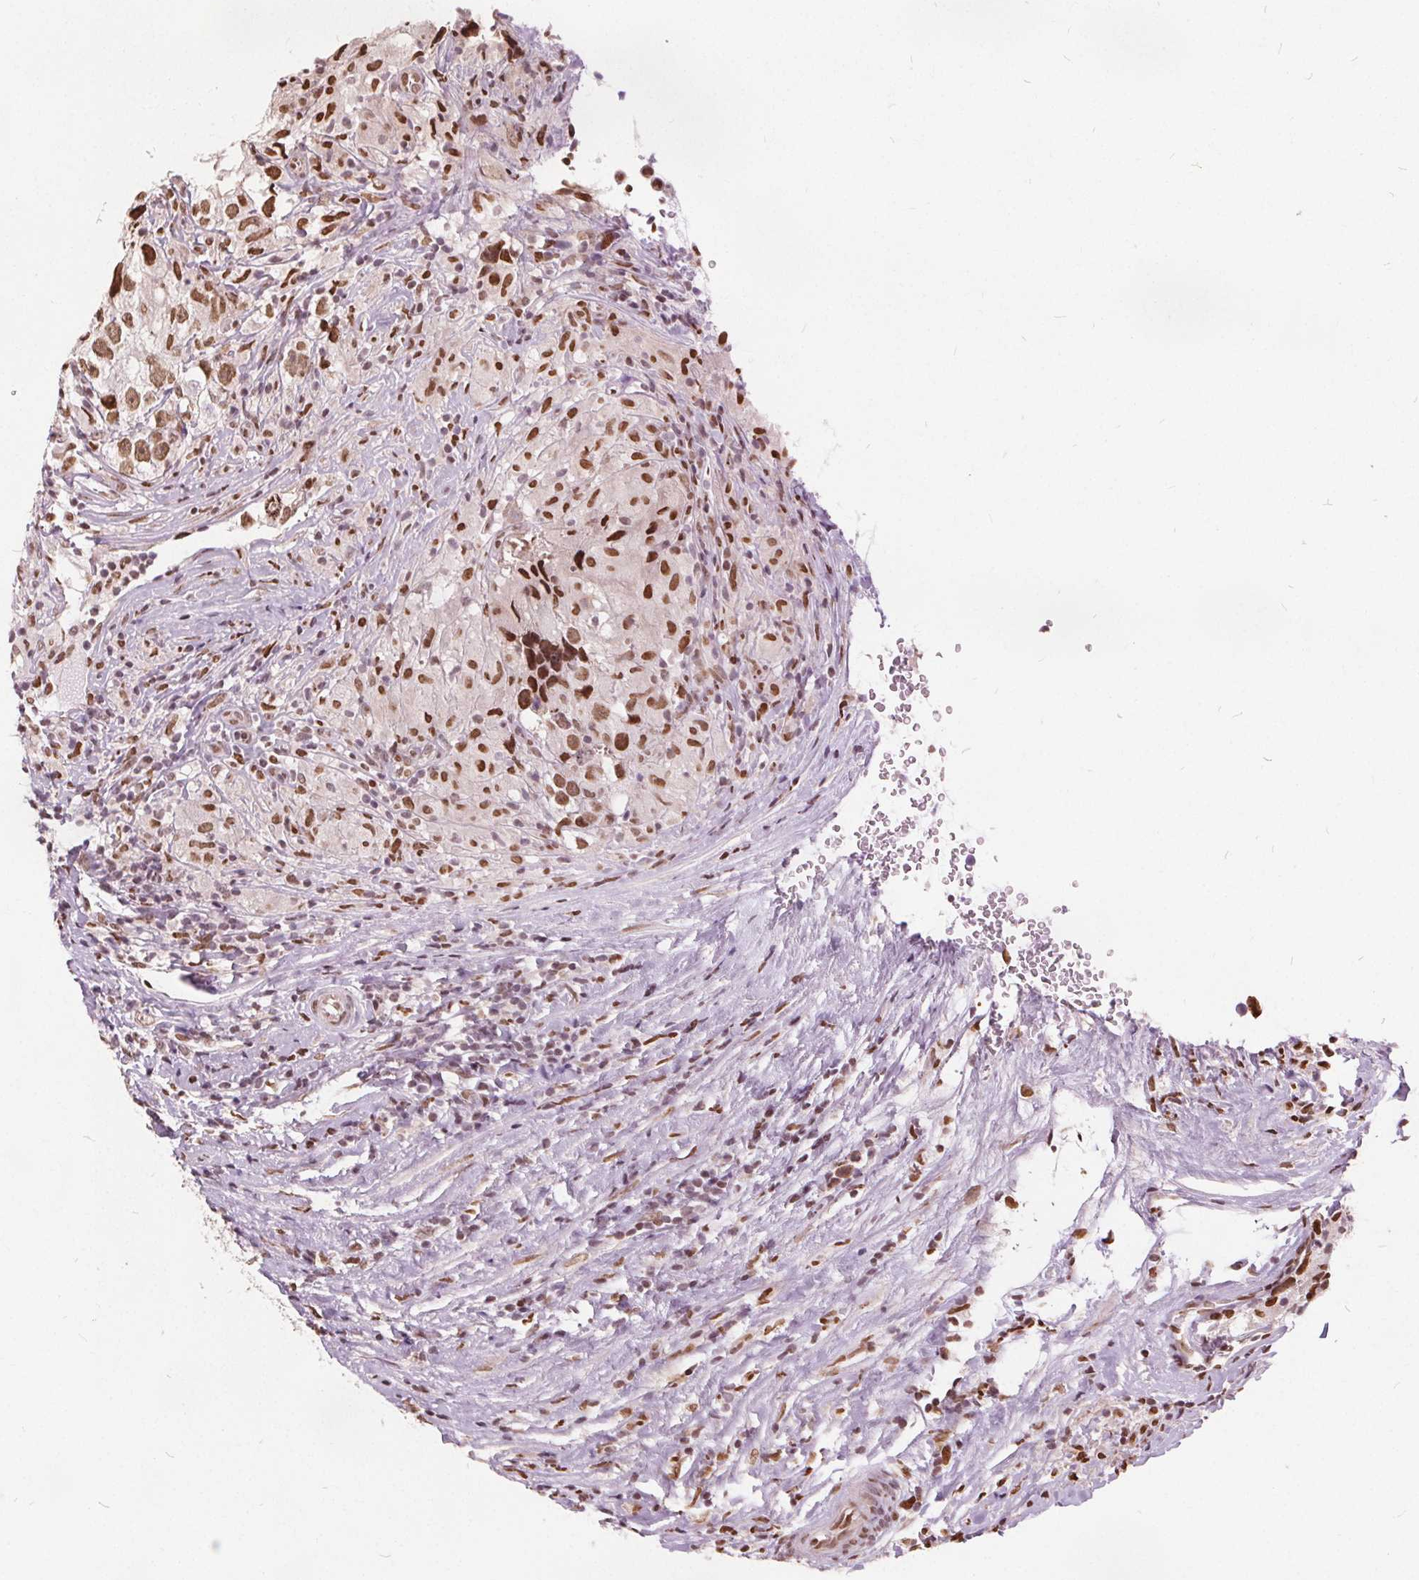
{"staining": {"intensity": "moderate", "quantity": ">75%", "location": "nuclear"}, "tissue": "testis cancer", "cell_type": "Tumor cells", "image_type": "cancer", "snomed": [{"axis": "morphology", "description": "Seminoma, NOS"}, {"axis": "topography", "description": "Testis"}], "caption": "Immunohistochemical staining of testis cancer (seminoma) reveals moderate nuclear protein positivity in approximately >75% of tumor cells. Using DAB (3,3'-diaminobenzidine) (brown) and hematoxylin (blue) stains, captured at high magnification using brightfield microscopy.", "gene": "ISLR2", "patient": {"sex": "male", "age": 46}}